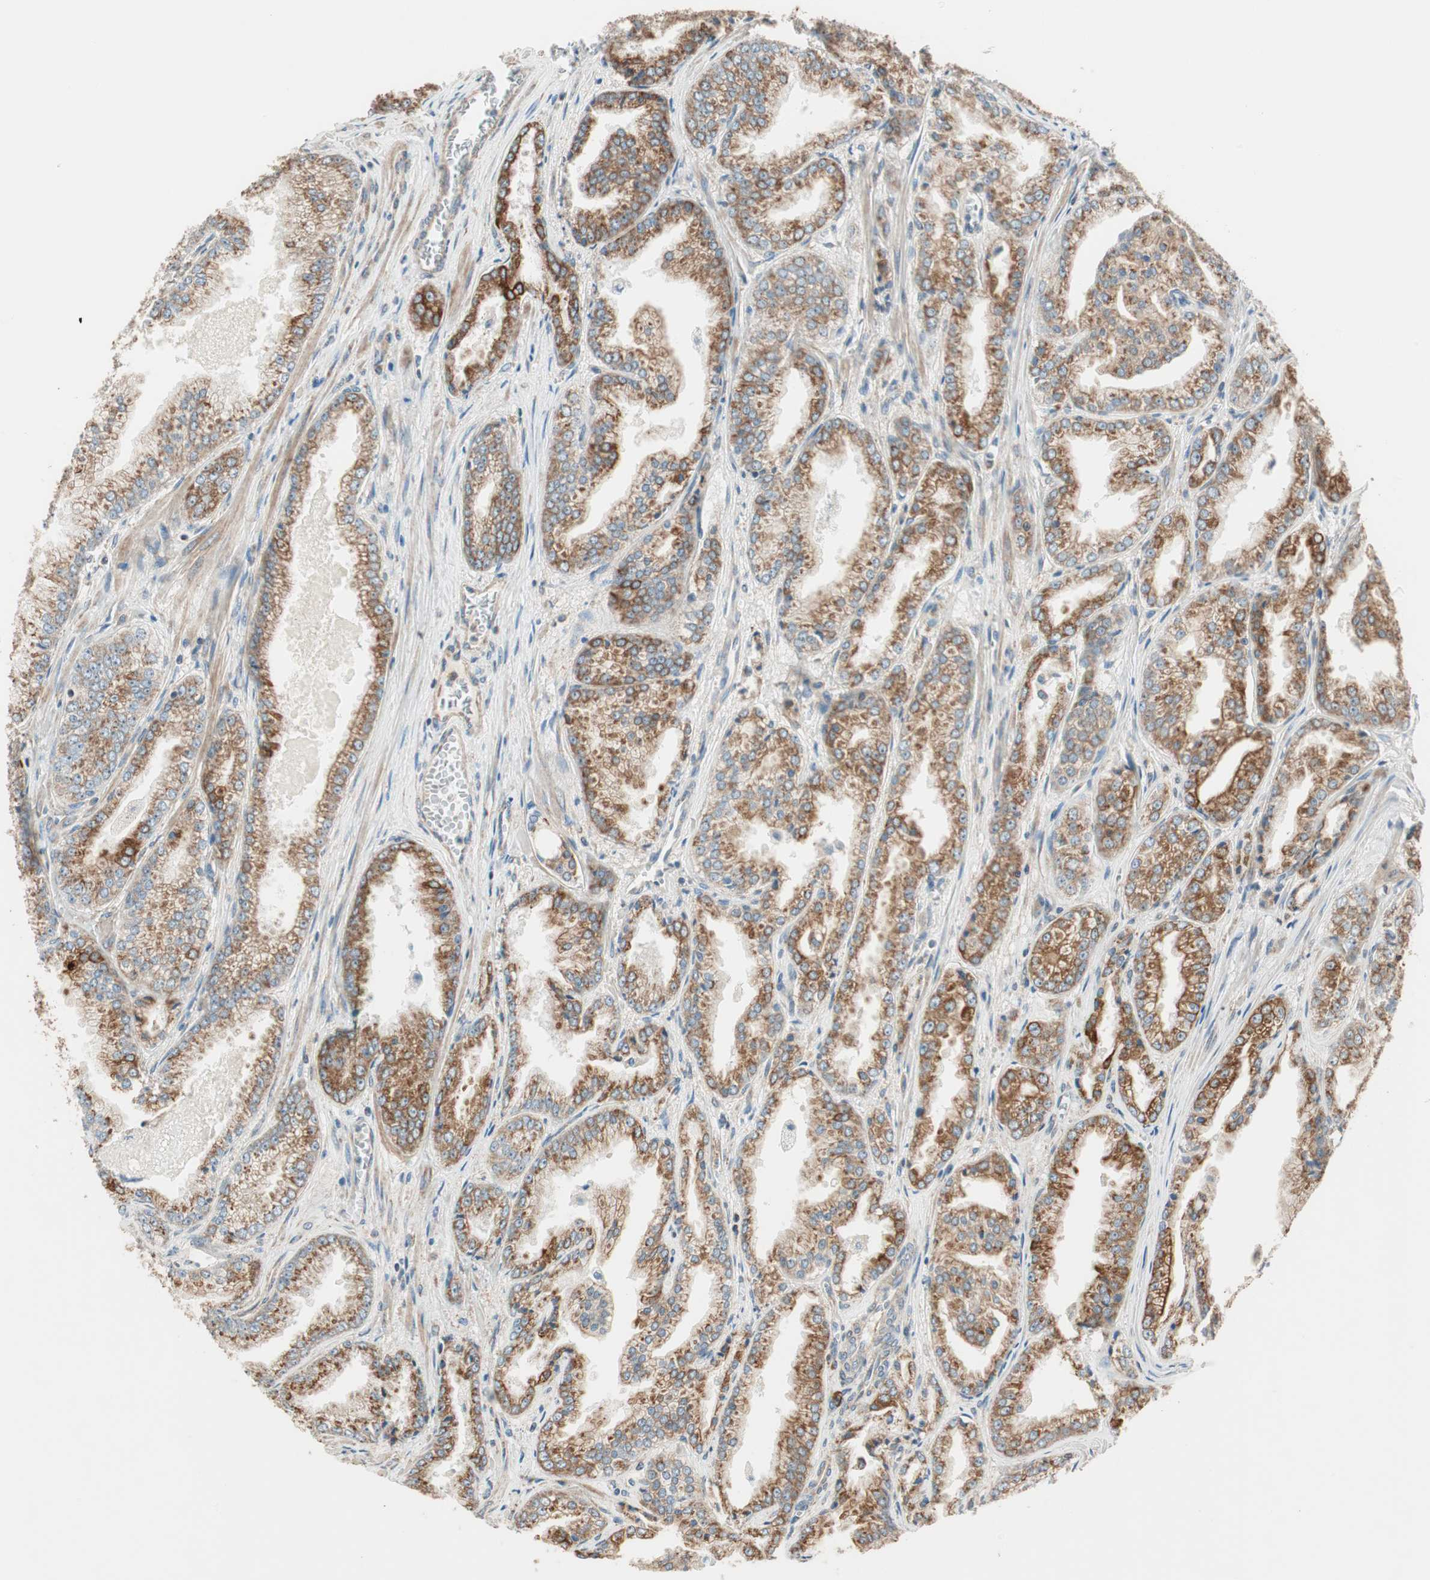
{"staining": {"intensity": "moderate", "quantity": ">75%", "location": "cytoplasmic/membranous"}, "tissue": "prostate cancer", "cell_type": "Tumor cells", "image_type": "cancer", "snomed": [{"axis": "morphology", "description": "Adenocarcinoma, High grade"}, {"axis": "topography", "description": "Prostate"}], "caption": "An immunohistochemistry micrograph of neoplastic tissue is shown. Protein staining in brown shows moderate cytoplasmic/membranous positivity in adenocarcinoma (high-grade) (prostate) within tumor cells.", "gene": "TRIM21", "patient": {"sex": "male", "age": 61}}